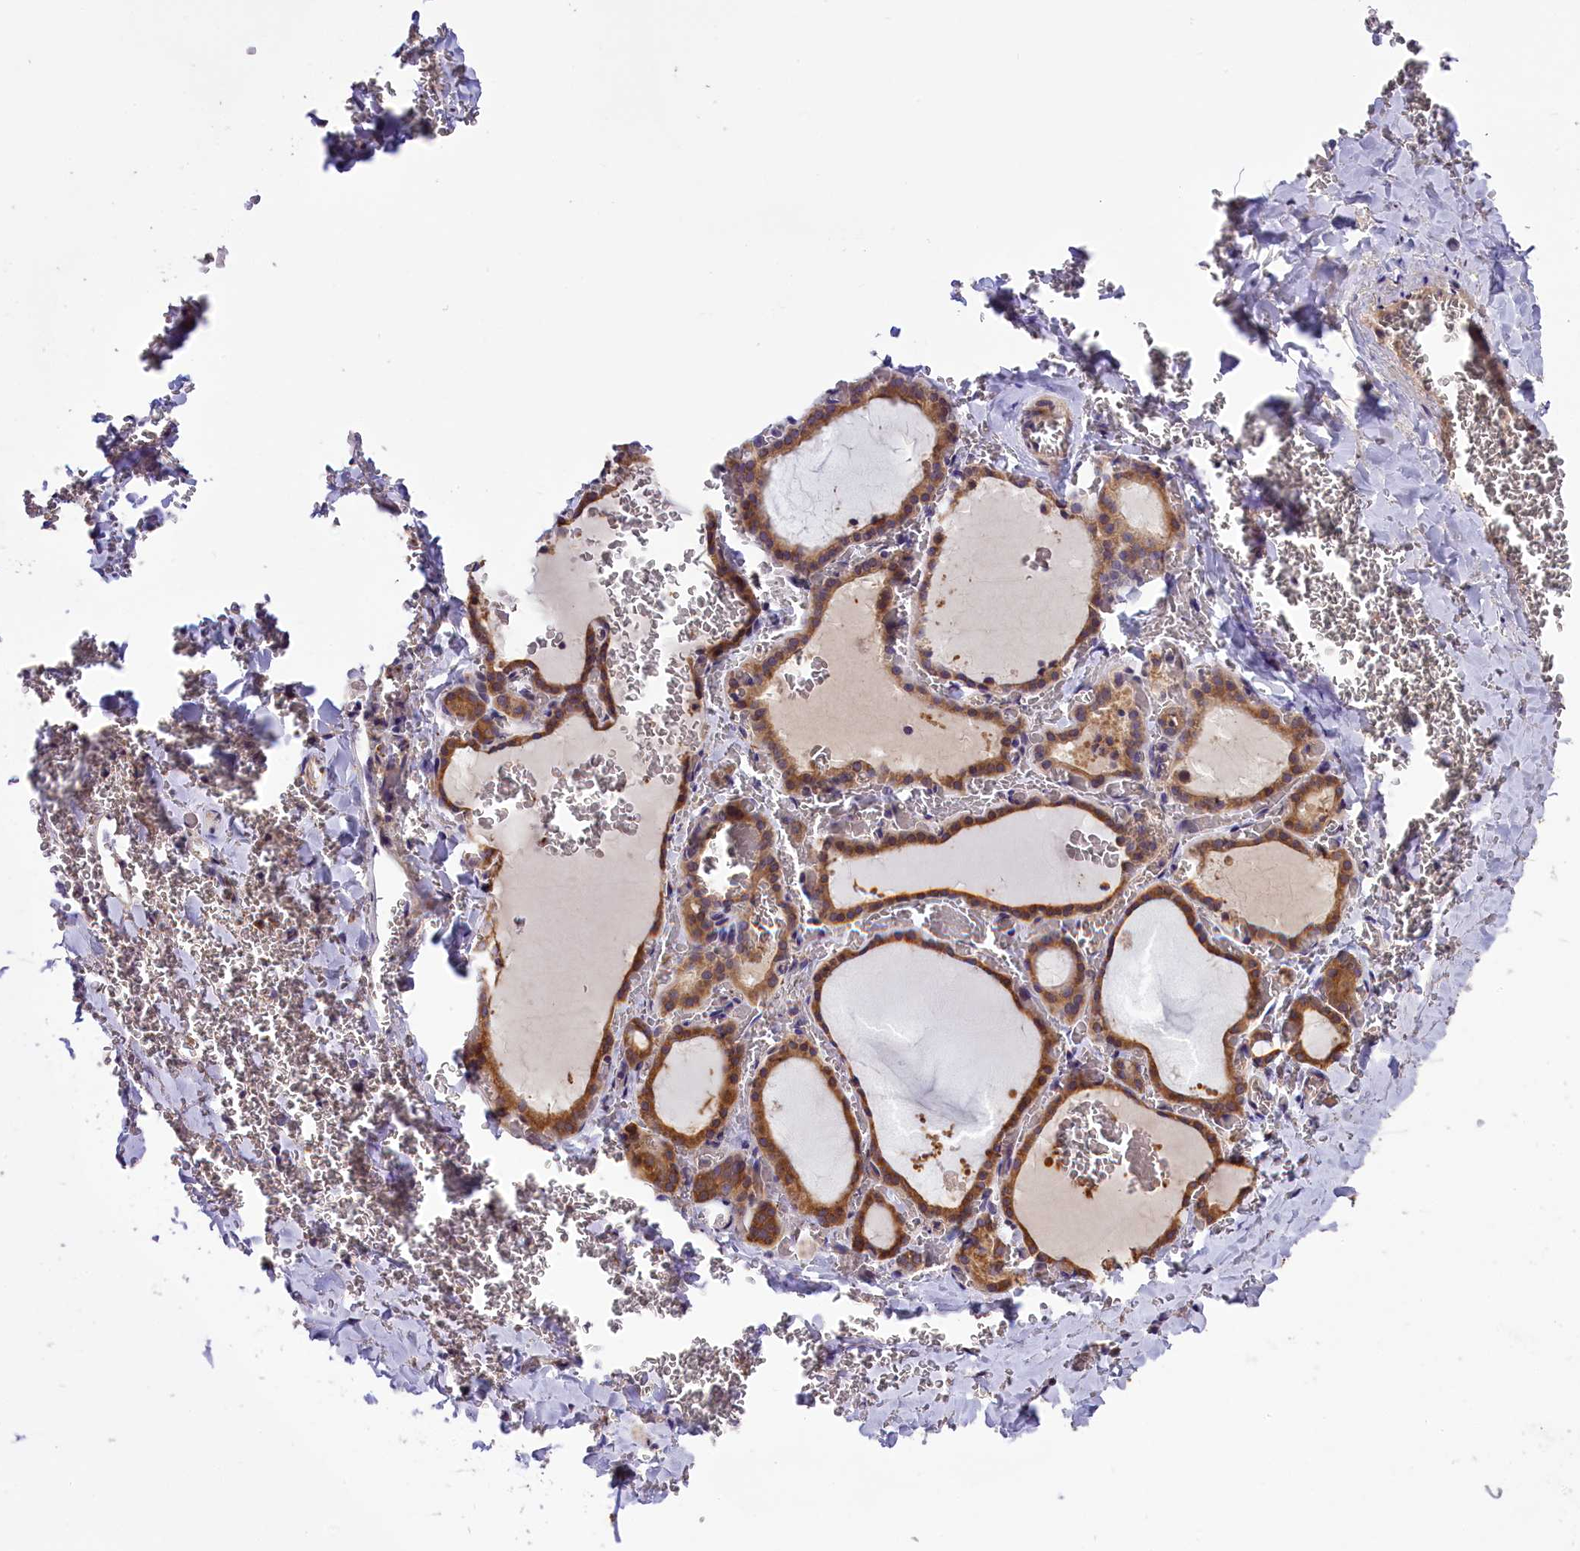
{"staining": {"intensity": "moderate", "quantity": ">75%", "location": "cytoplasmic/membranous"}, "tissue": "thyroid gland", "cell_type": "Glandular cells", "image_type": "normal", "snomed": [{"axis": "morphology", "description": "Normal tissue, NOS"}, {"axis": "topography", "description": "Thyroid gland"}], "caption": "Thyroid gland was stained to show a protein in brown. There is medium levels of moderate cytoplasmic/membranous staining in about >75% of glandular cells. (DAB IHC, brown staining for protein, blue staining for nuclei).", "gene": "ABCC10", "patient": {"sex": "female", "age": 39}}